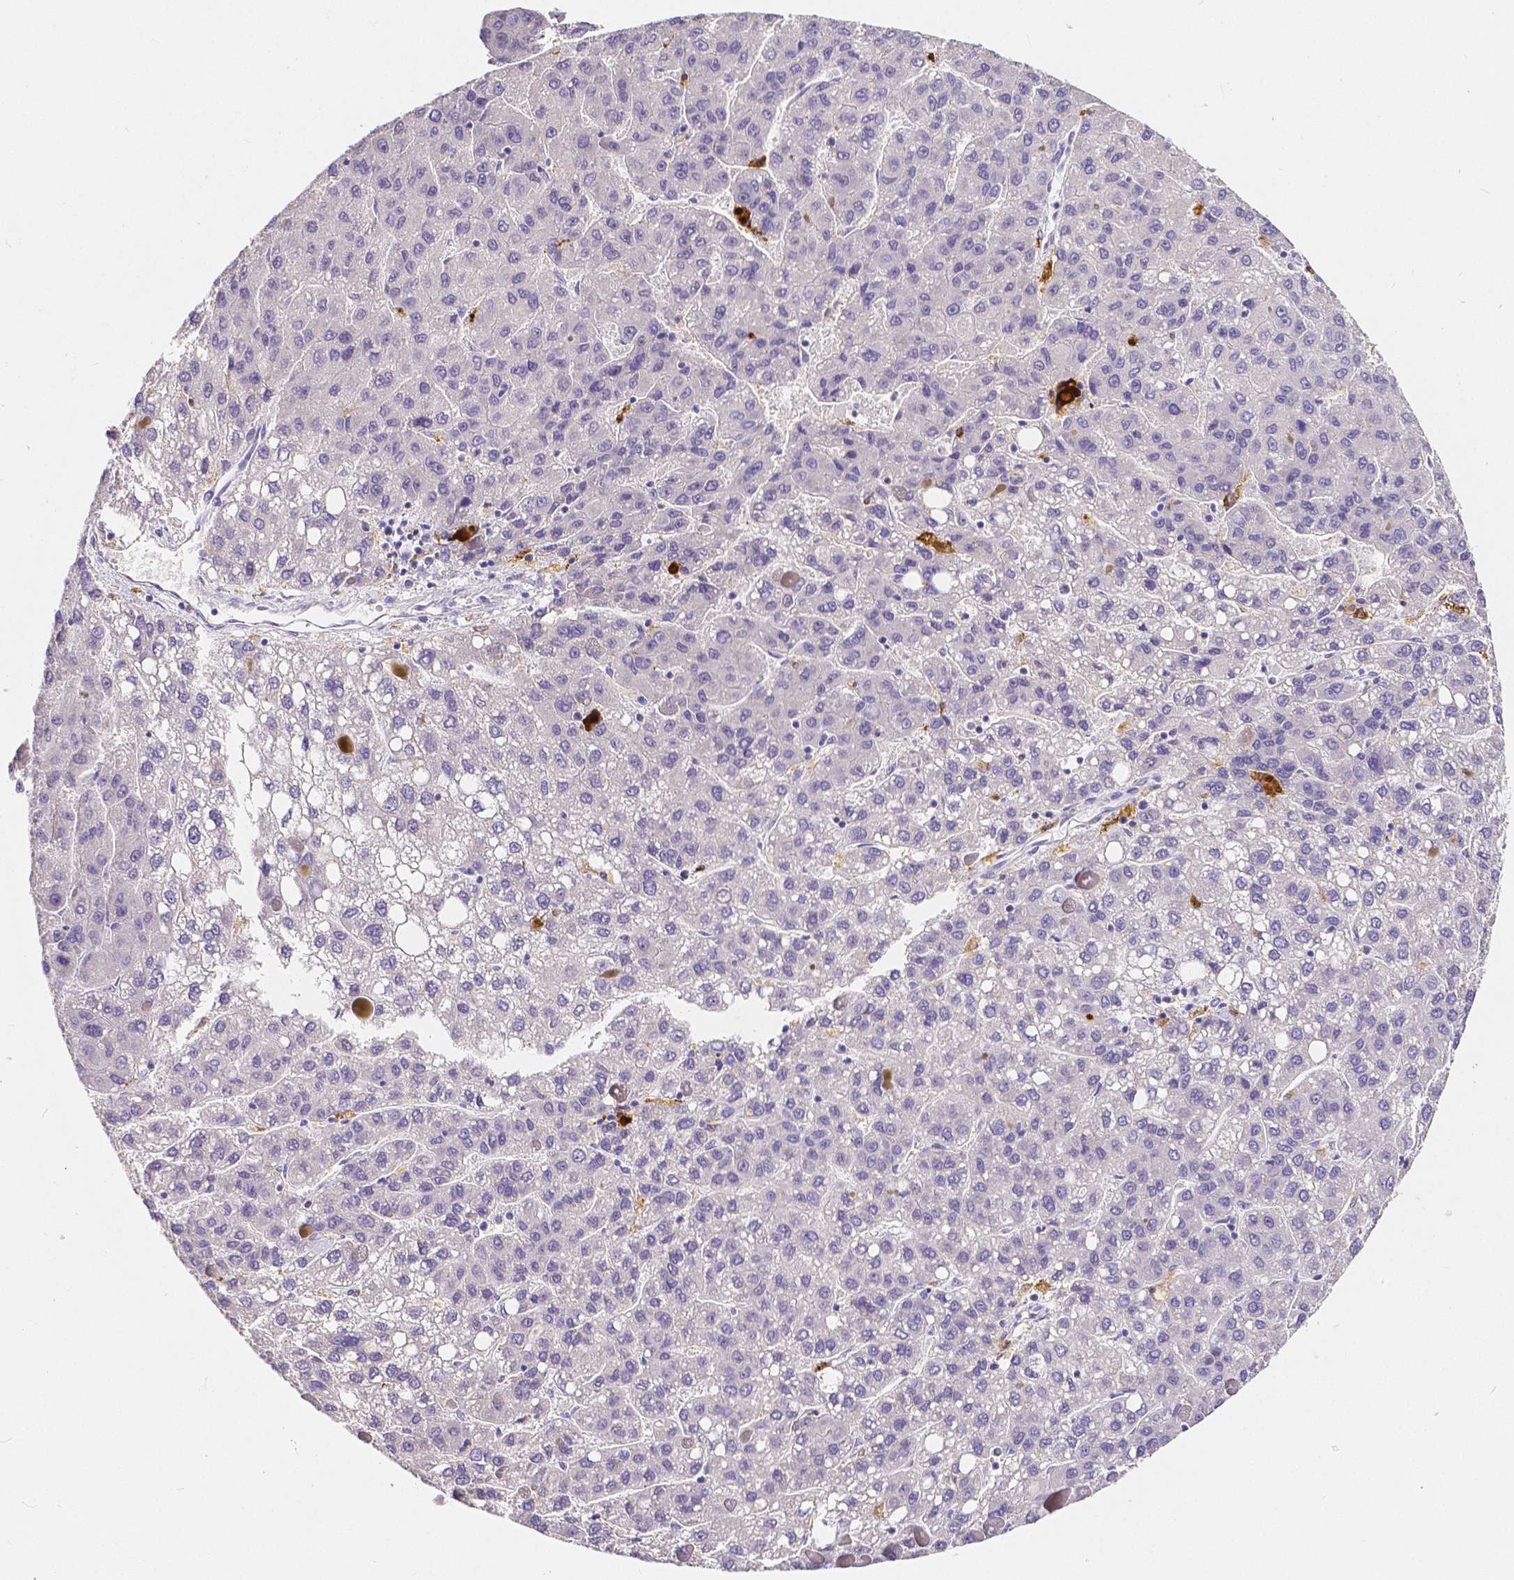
{"staining": {"intensity": "negative", "quantity": "none", "location": "none"}, "tissue": "liver cancer", "cell_type": "Tumor cells", "image_type": "cancer", "snomed": [{"axis": "morphology", "description": "Carcinoma, Hepatocellular, NOS"}, {"axis": "topography", "description": "Liver"}], "caption": "This is an immunohistochemistry photomicrograph of liver cancer. There is no positivity in tumor cells.", "gene": "ACP5", "patient": {"sex": "female", "age": 82}}